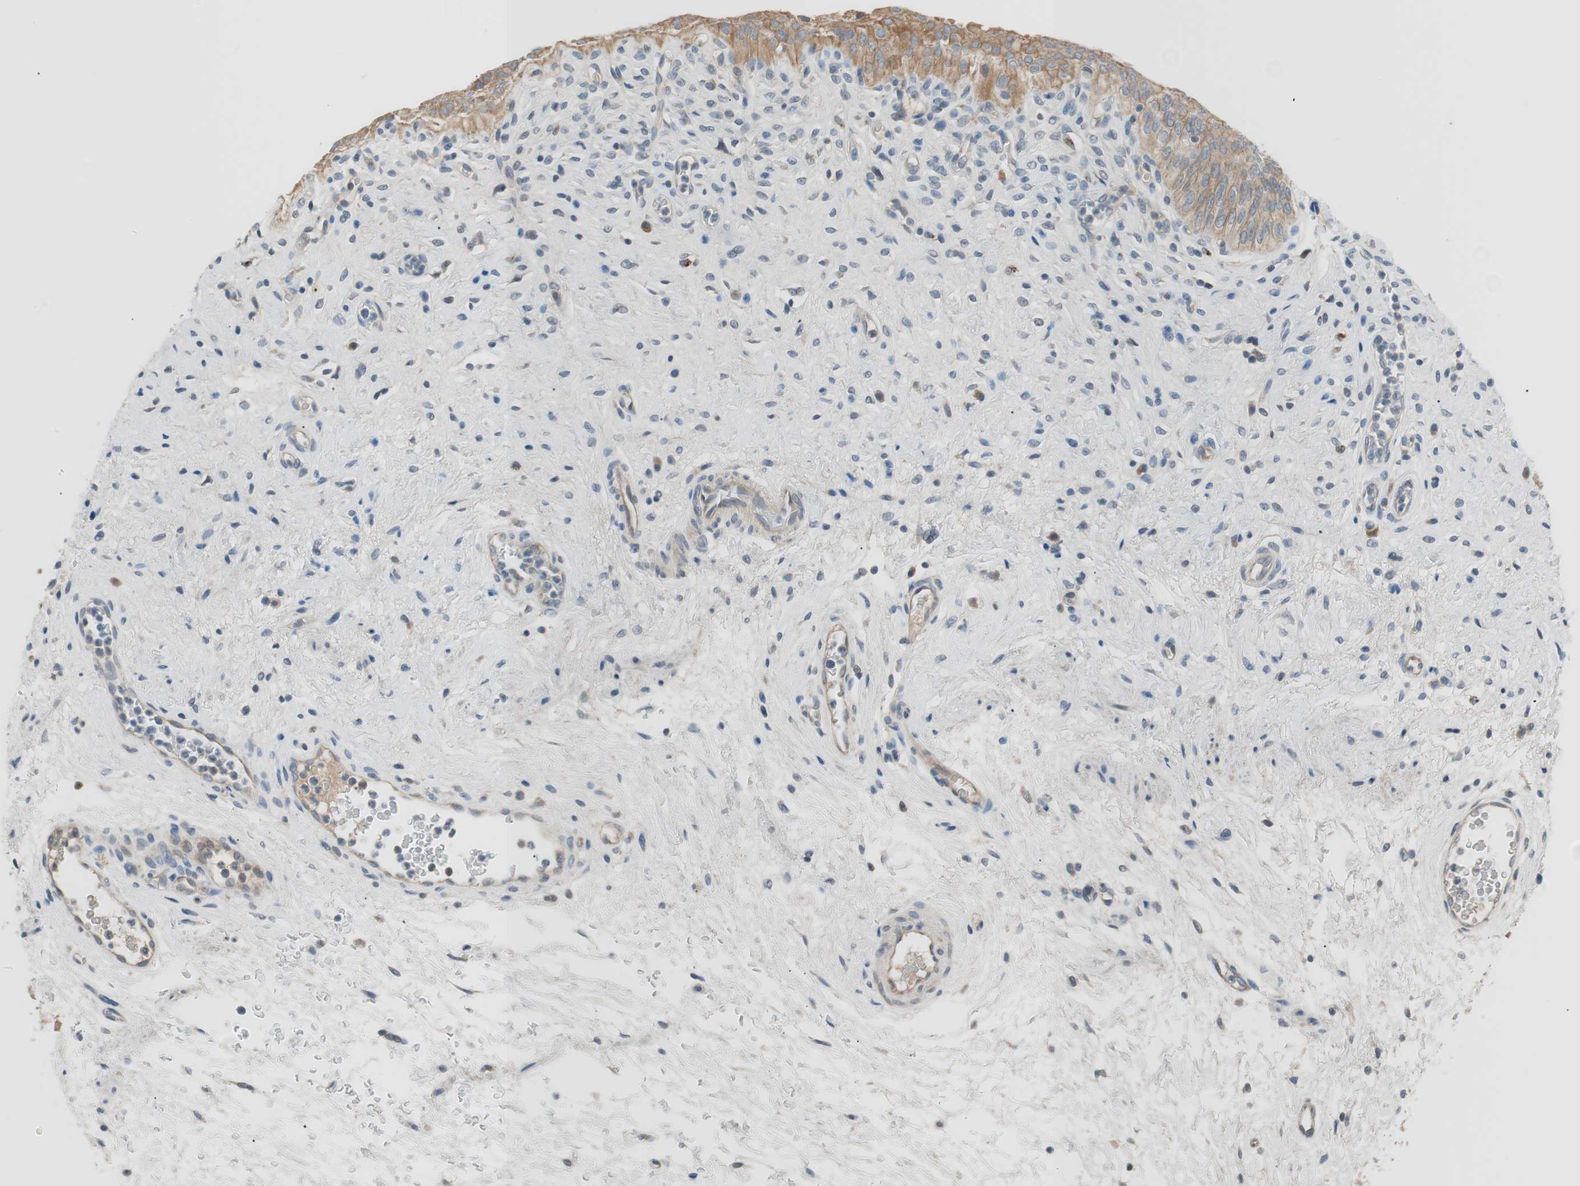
{"staining": {"intensity": "strong", "quantity": ">75%", "location": "cytoplasmic/membranous"}, "tissue": "urinary bladder", "cell_type": "Urothelial cells", "image_type": "normal", "snomed": [{"axis": "morphology", "description": "Normal tissue, NOS"}, {"axis": "morphology", "description": "Urothelial carcinoma, High grade"}, {"axis": "topography", "description": "Urinary bladder"}], "caption": "High-magnification brightfield microscopy of benign urinary bladder stained with DAB (3,3'-diaminobenzidine) (brown) and counterstained with hematoxylin (blue). urothelial cells exhibit strong cytoplasmic/membranous expression is present in approximately>75% of cells.", "gene": "FADS2", "patient": {"sex": "male", "age": 46}}